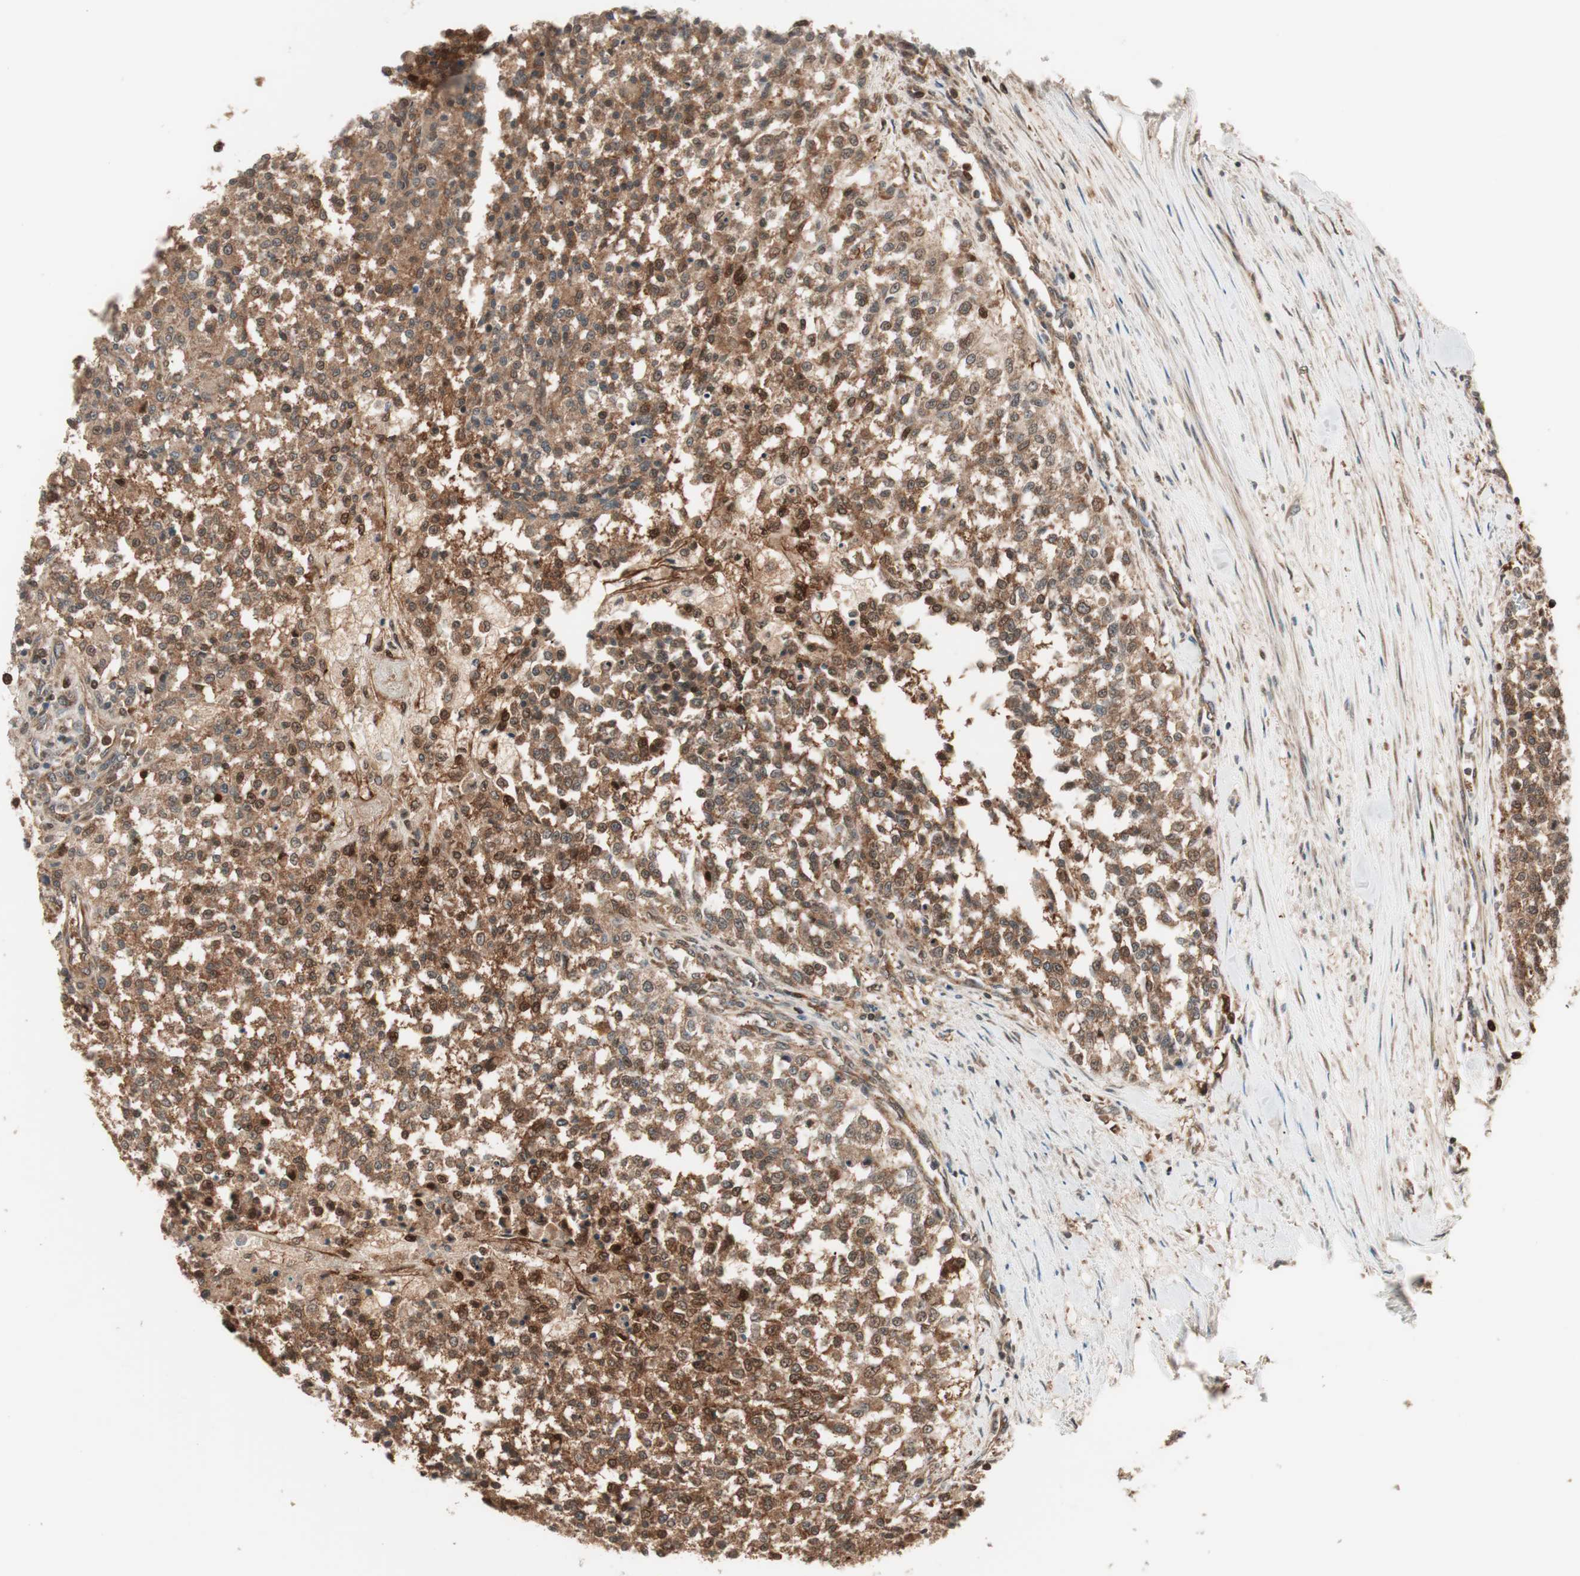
{"staining": {"intensity": "strong", "quantity": ">75%", "location": "cytoplasmic/membranous"}, "tissue": "testis cancer", "cell_type": "Tumor cells", "image_type": "cancer", "snomed": [{"axis": "morphology", "description": "Seminoma, NOS"}, {"axis": "topography", "description": "Testis"}], "caption": "Immunohistochemistry (IHC) staining of testis cancer (seminoma), which demonstrates high levels of strong cytoplasmic/membranous staining in about >75% of tumor cells indicating strong cytoplasmic/membranous protein expression. The staining was performed using DAB (3,3'-diaminobenzidine) (brown) for protein detection and nuclei were counterstained in hematoxylin (blue).", "gene": "PRKG2", "patient": {"sex": "male", "age": 59}}